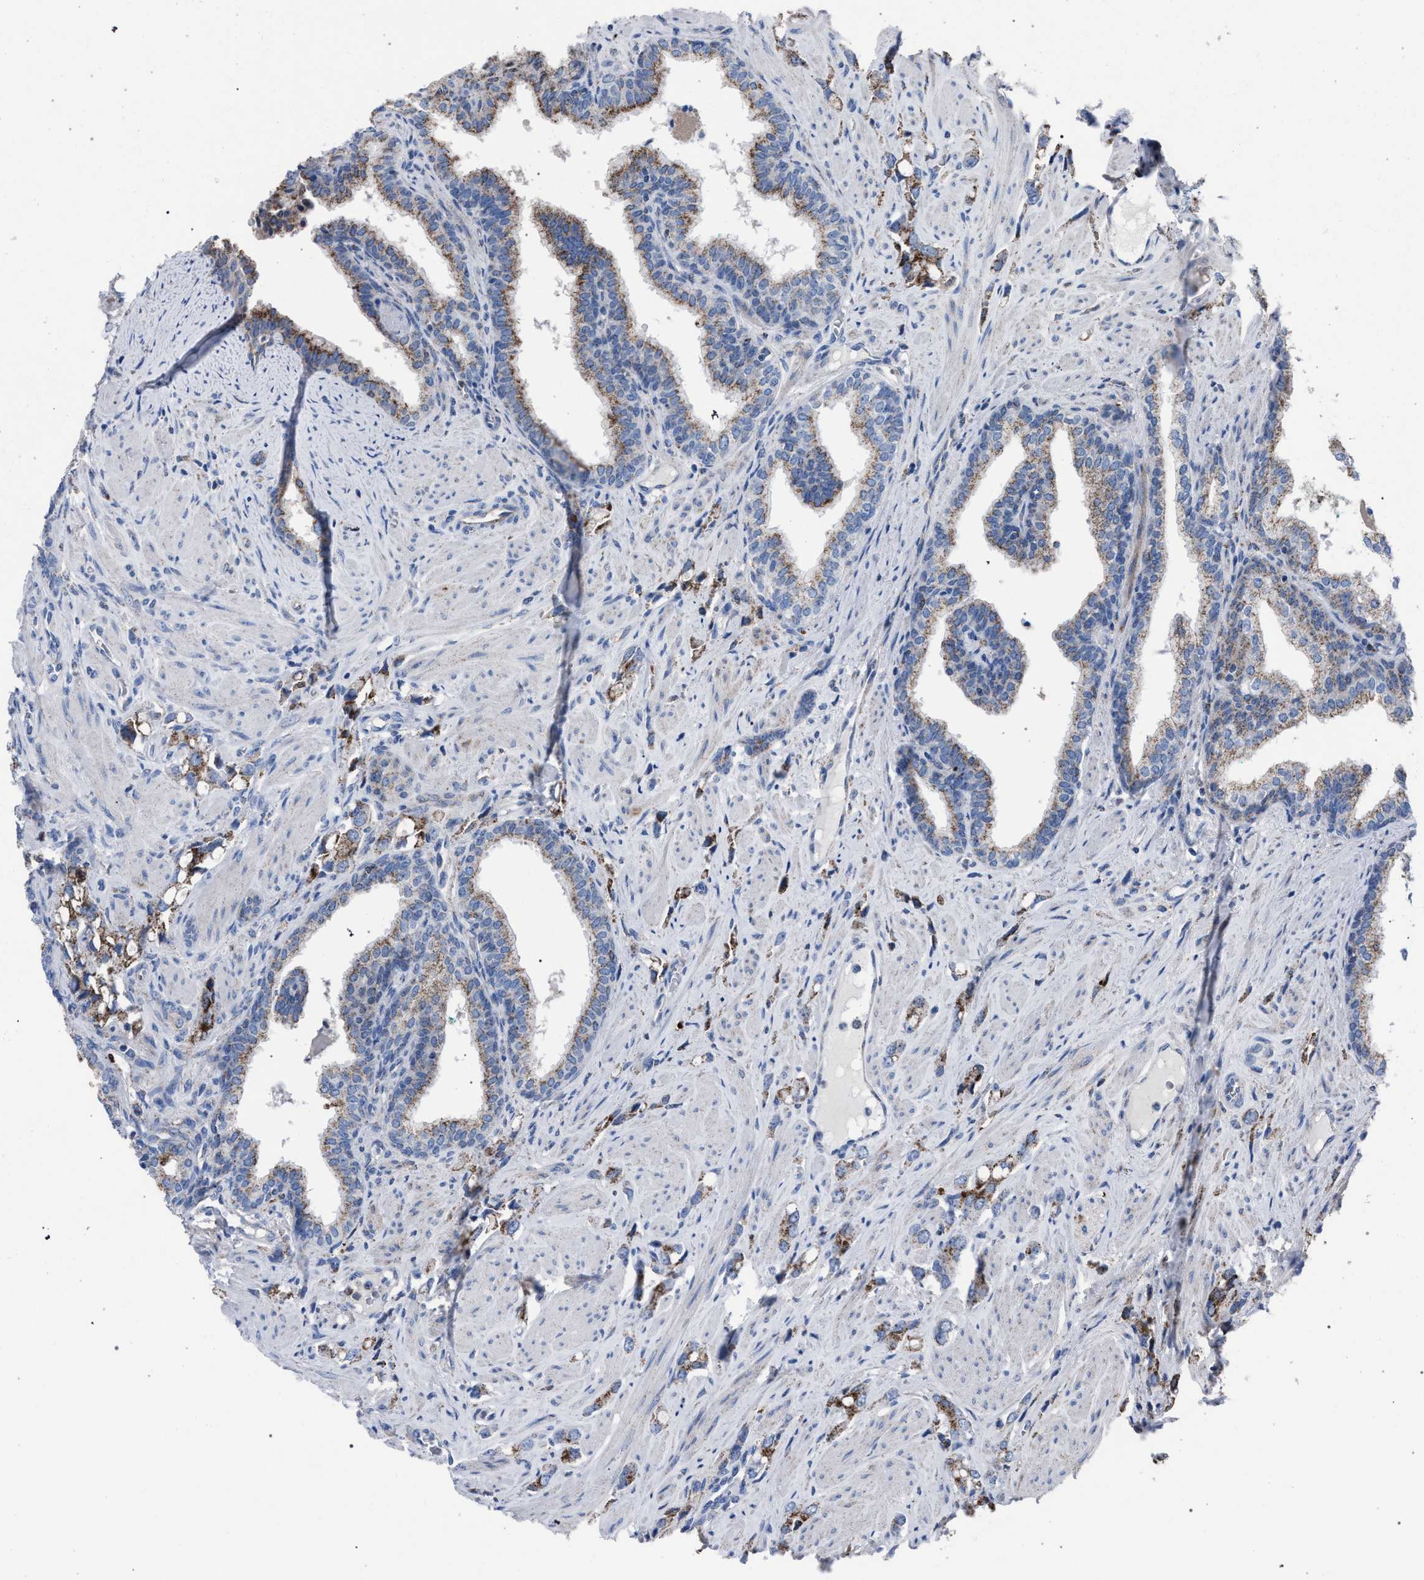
{"staining": {"intensity": "strong", "quantity": ">75%", "location": "cytoplasmic/membranous"}, "tissue": "prostate cancer", "cell_type": "Tumor cells", "image_type": "cancer", "snomed": [{"axis": "morphology", "description": "Adenocarcinoma, High grade"}, {"axis": "topography", "description": "Prostate"}], "caption": "Protein analysis of adenocarcinoma (high-grade) (prostate) tissue shows strong cytoplasmic/membranous expression in approximately >75% of tumor cells.", "gene": "HSD17B4", "patient": {"sex": "male", "age": 52}}